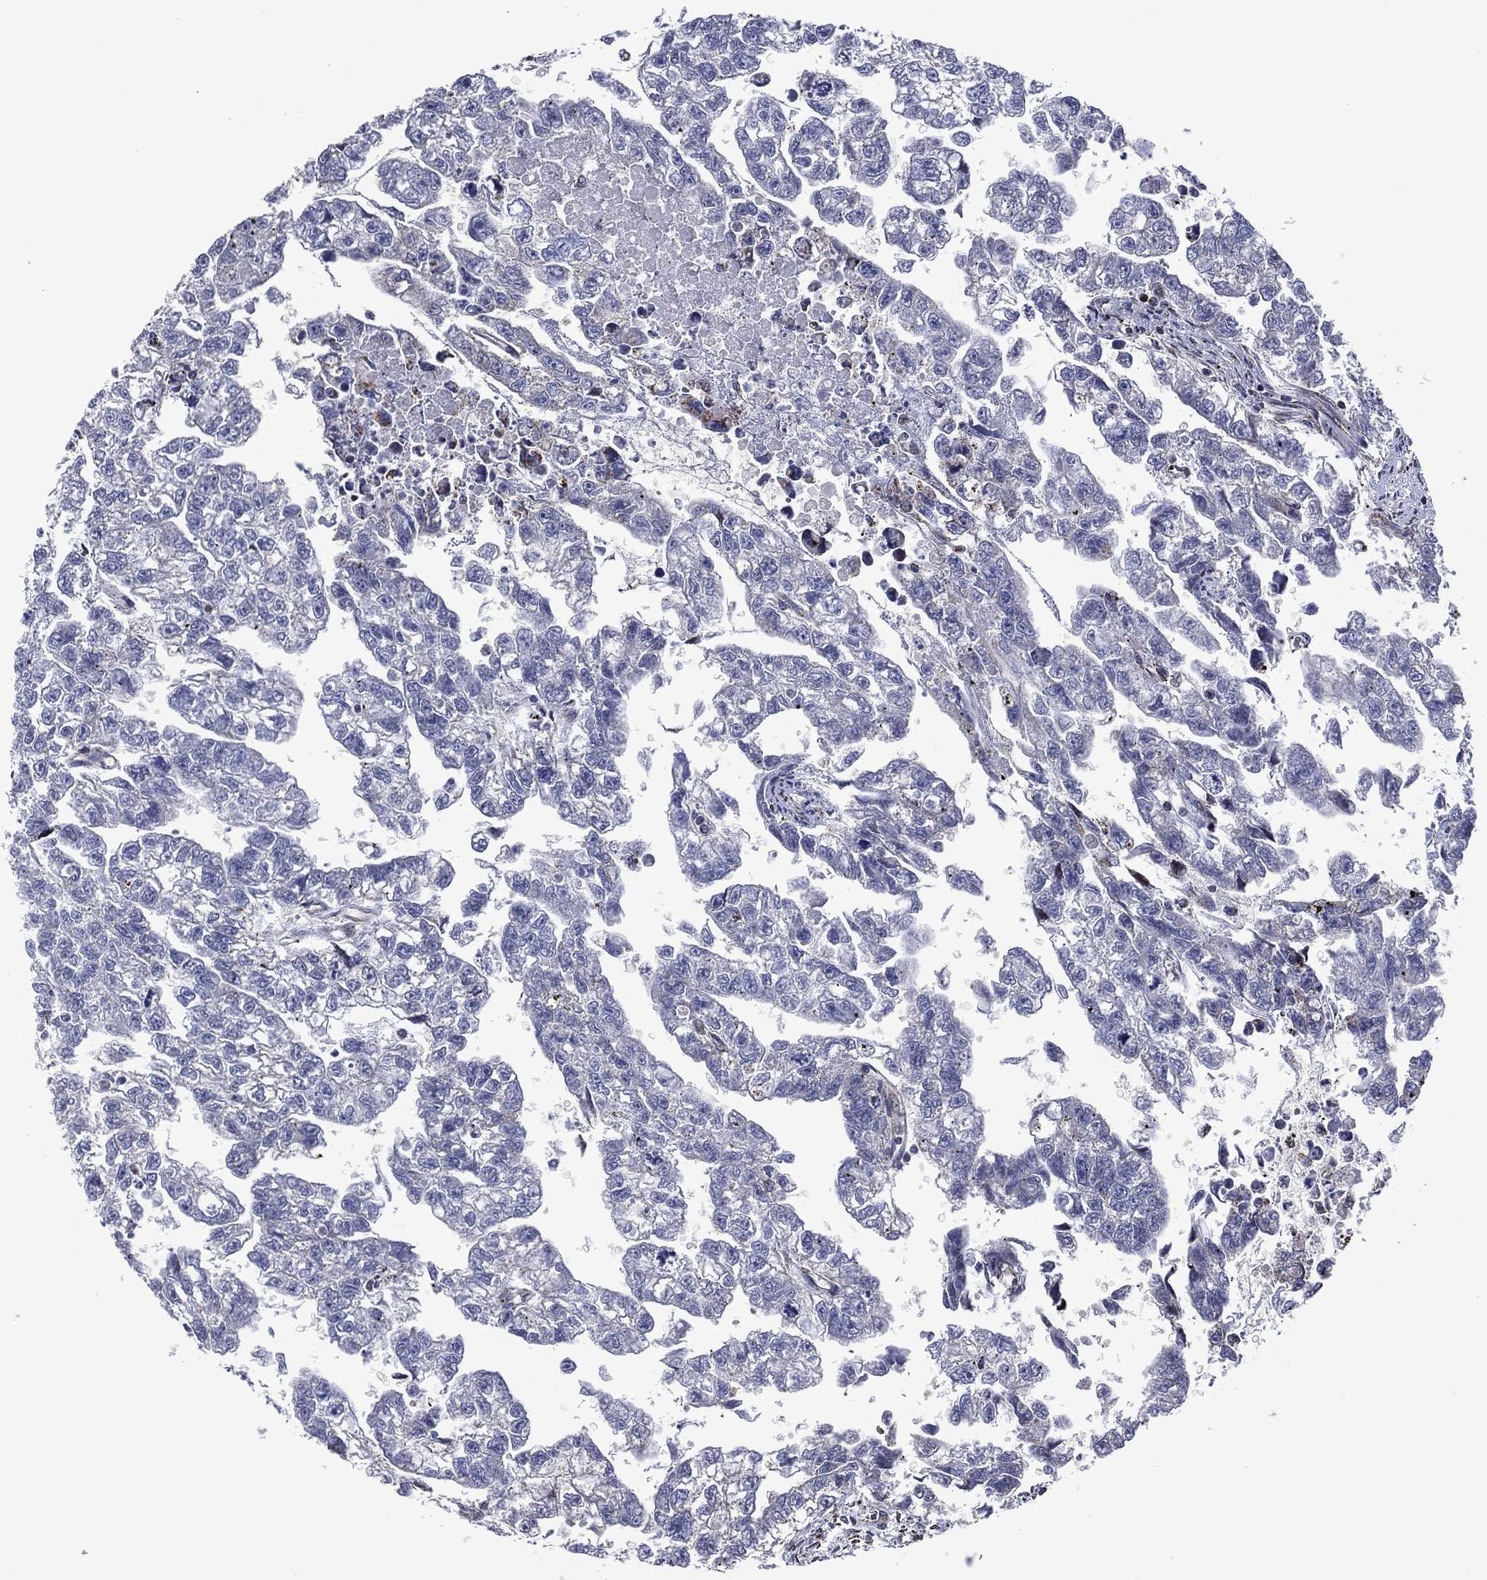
{"staining": {"intensity": "negative", "quantity": "none", "location": "none"}, "tissue": "testis cancer", "cell_type": "Tumor cells", "image_type": "cancer", "snomed": [{"axis": "morphology", "description": "Carcinoma, Embryonal, NOS"}, {"axis": "morphology", "description": "Teratoma, malignant, NOS"}, {"axis": "topography", "description": "Testis"}], "caption": "Testis embryonal carcinoma was stained to show a protein in brown. There is no significant positivity in tumor cells. Nuclei are stained in blue.", "gene": "PIDD1", "patient": {"sex": "male", "age": 44}}